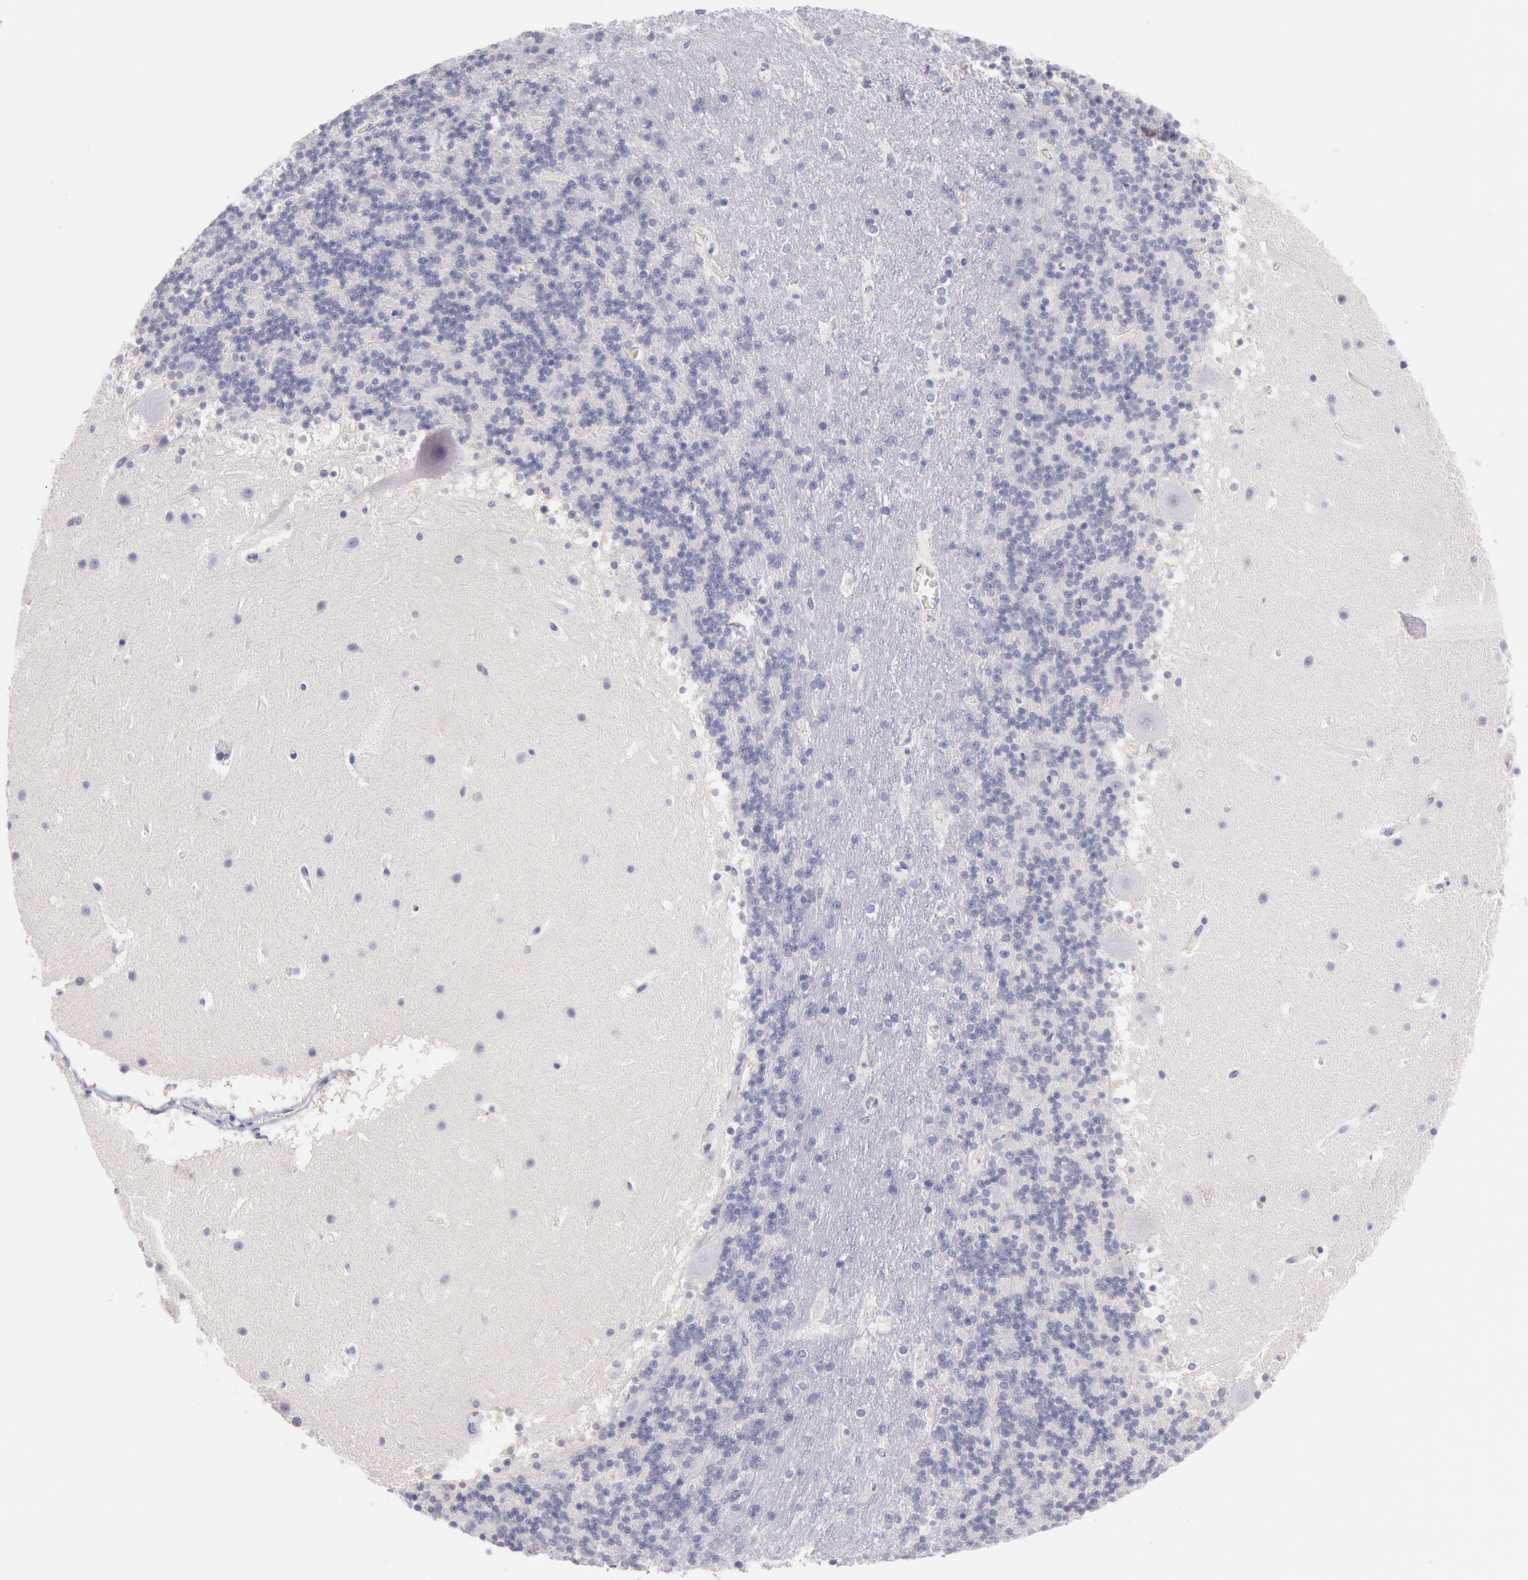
{"staining": {"intensity": "negative", "quantity": "none", "location": "none"}, "tissue": "cerebellum", "cell_type": "Cells in granular layer", "image_type": "normal", "snomed": [{"axis": "morphology", "description": "Normal tissue, NOS"}, {"axis": "topography", "description": "Cerebellum"}], "caption": "The immunohistochemistry photomicrograph has no significant staining in cells in granular layer of cerebellum.", "gene": "EGFR", "patient": {"sex": "male", "age": 45}}